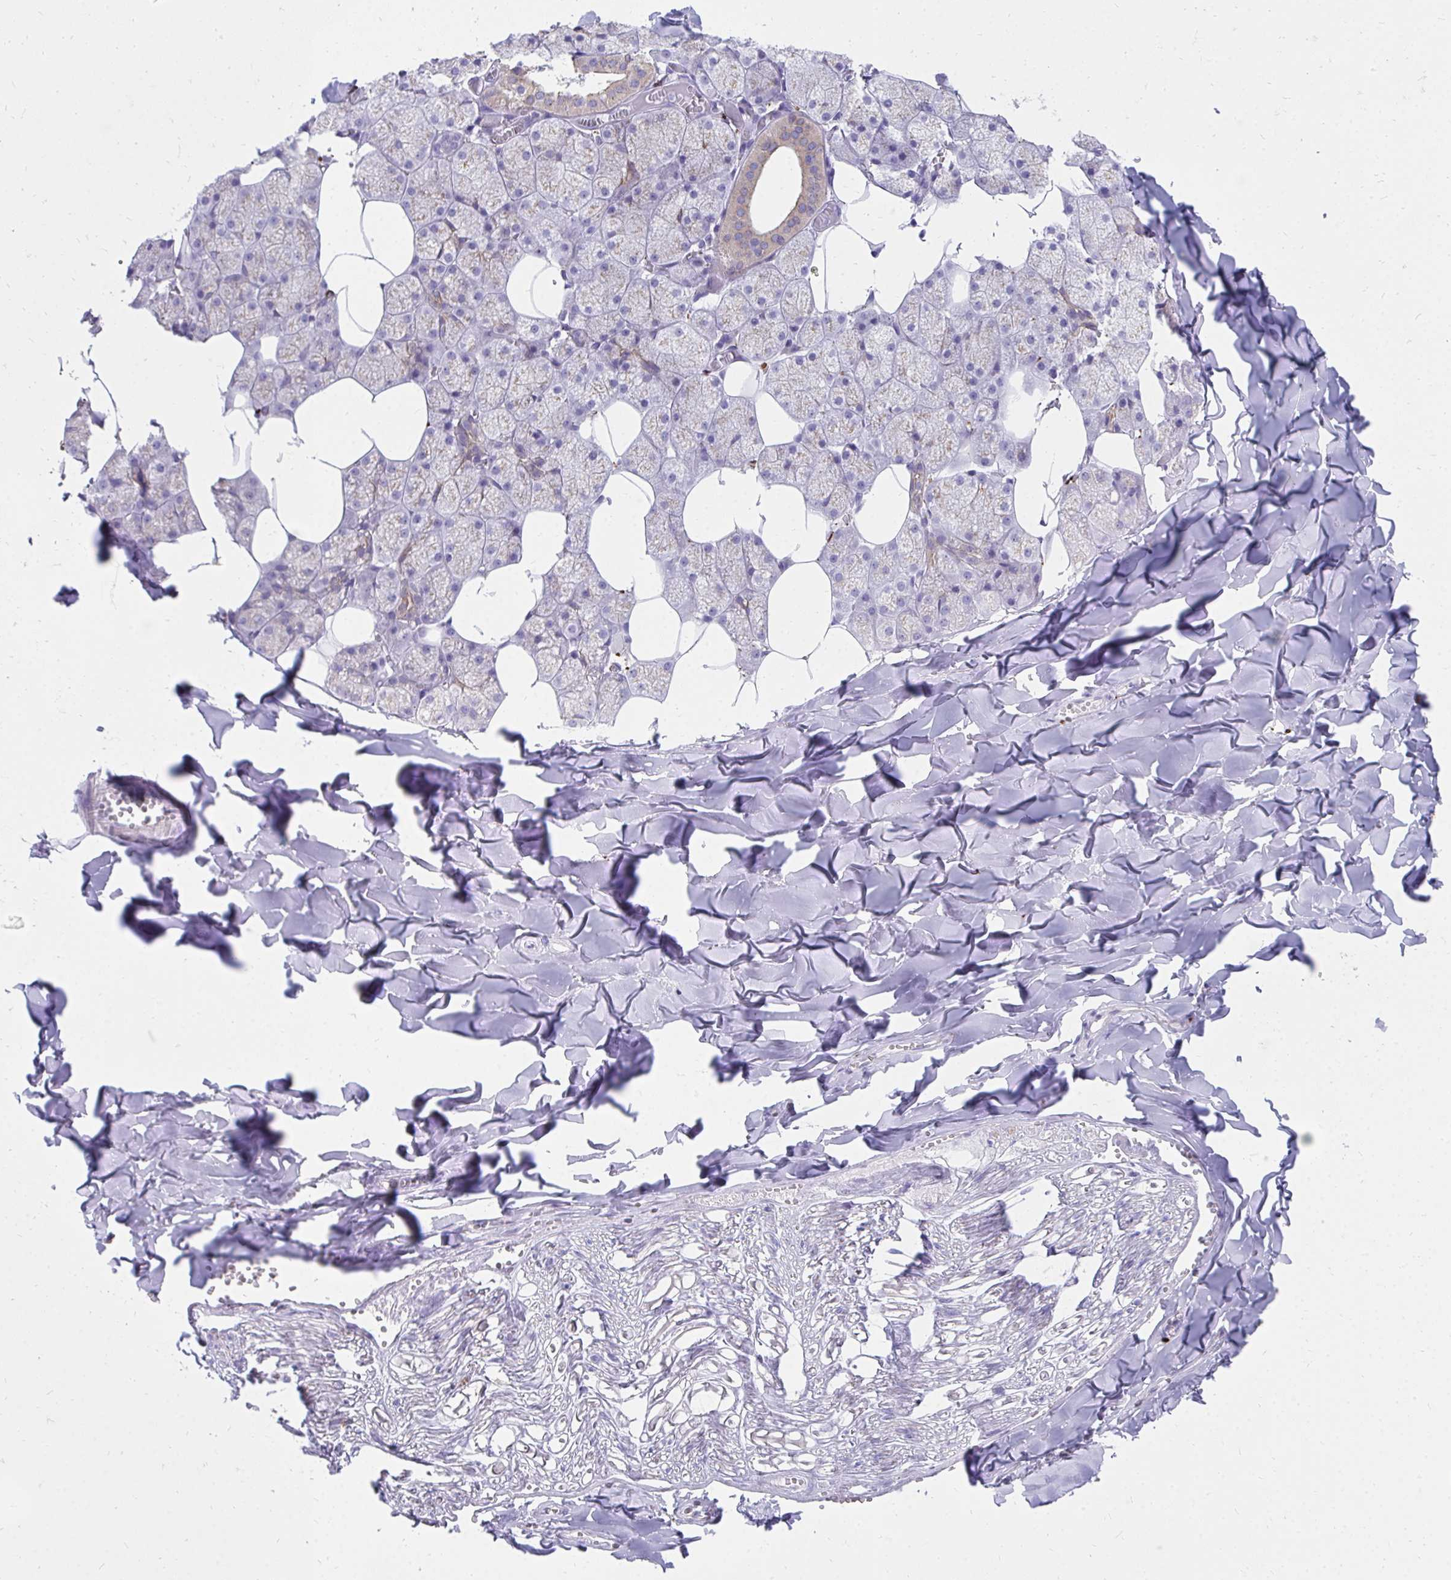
{"staining": {"intensity": "weak", "quantity": "25%-75%", "location": "cytoplasmic/membranous"}, "tissue": "salivary gland", "cell_type": "Glandular cells", "image_type": "normal", "snomed": [{"axis": "morphology", "description": "Normal tissue, NOS"}, {"axis": "topography", "description": "Salivary gland"}, {"axis": "topography", "description": "Peripheral nerve tissue"}], "caption": "Human salivary gland stained with a brown dye displays weak cytoplasmic/membranous positive staining in about 25%-75% of glandular cells.", "gene": "CD163", "patient": {"sex": "male", "age": 38}}